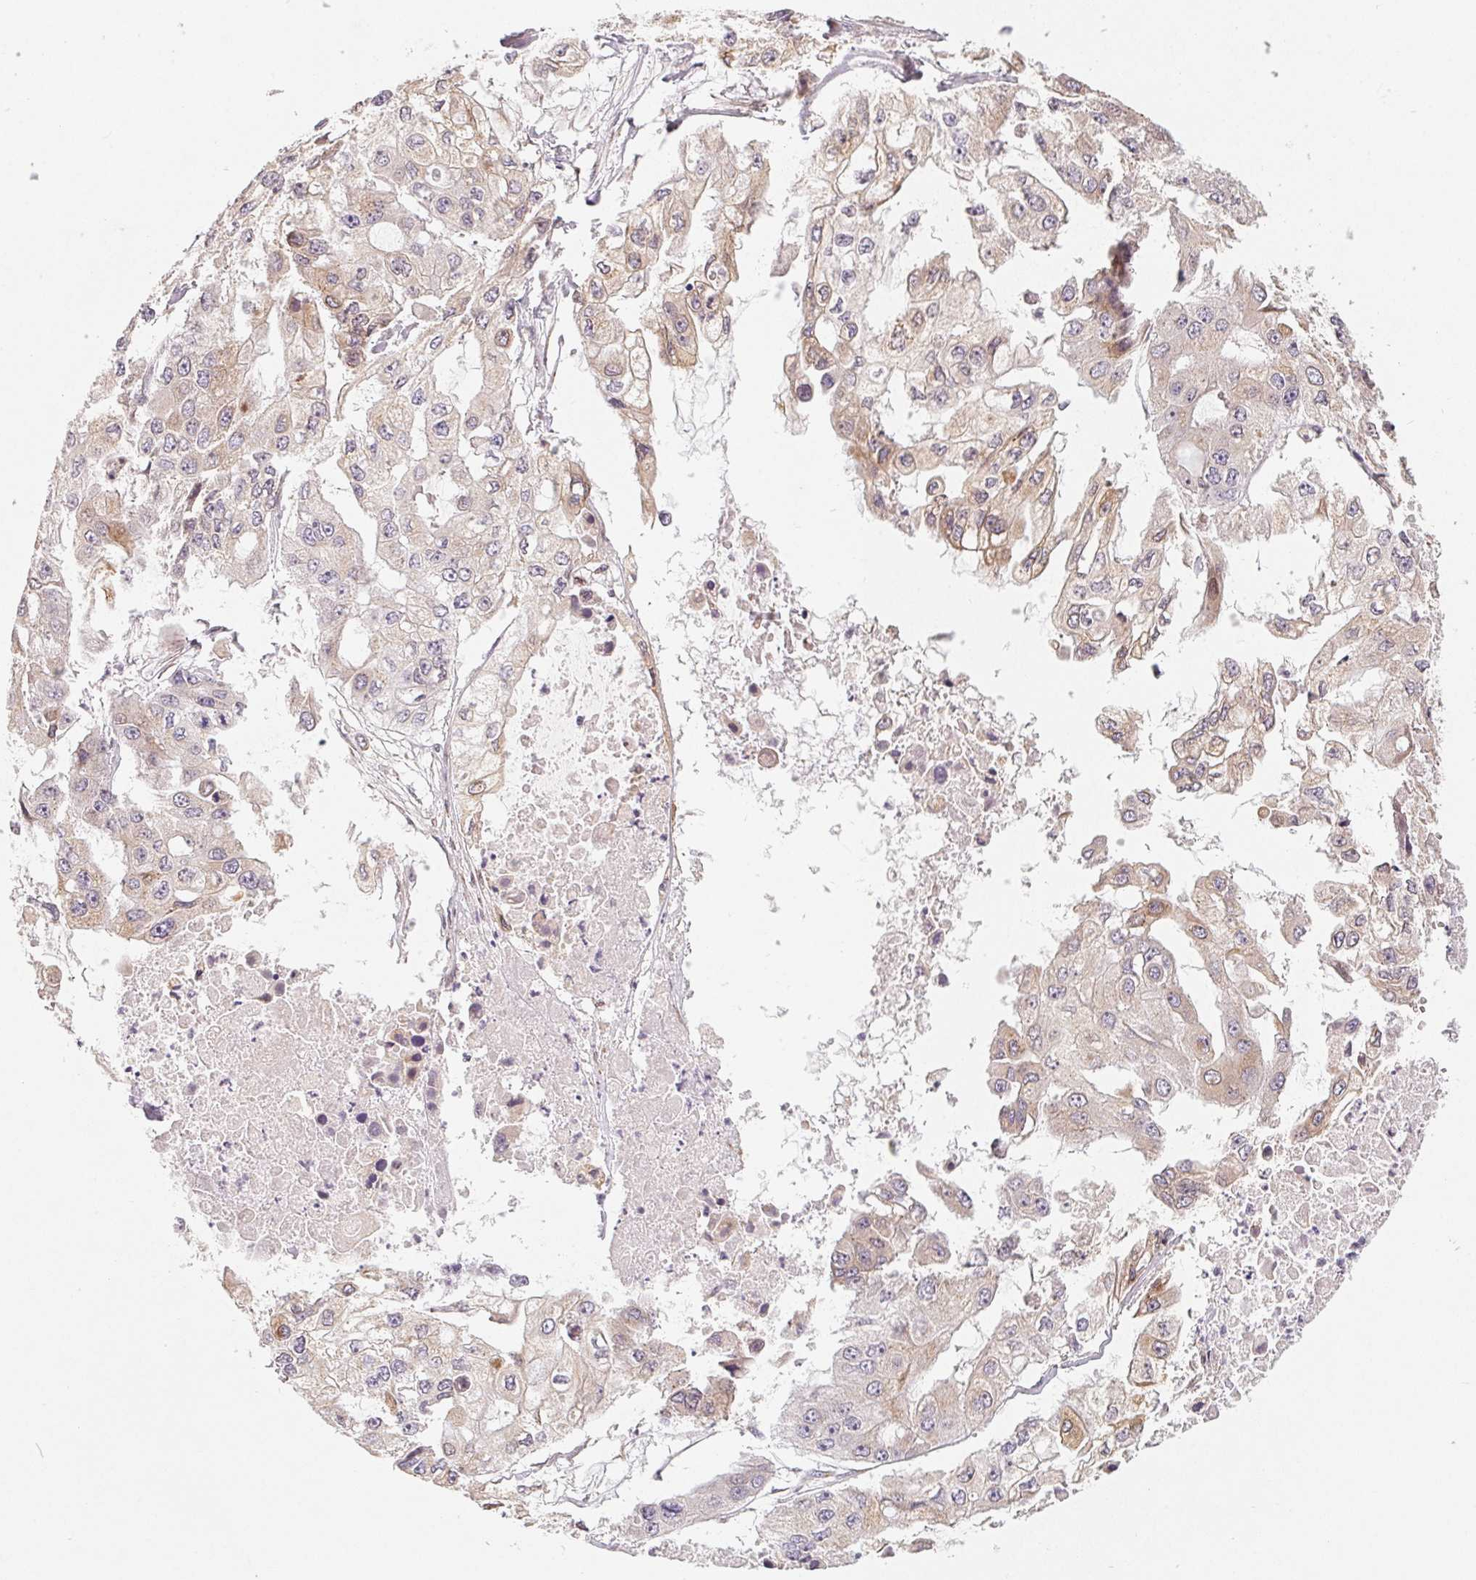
{"staining": {"intensity": "weak", "quantity": "<25%", "location": "cytoplasmic/membranous"}, "tissue": "ovarian cancer", "cell_type": "Tumor cells", "image_type": "cancer", "snomed": [{"axis": "morphology", "description": "Cystadenocarcinoma, serous, NOS"}, {"axis": "topography", "description": "Ovary"}], "caption": "Image shows no significant protein staining in tumor cells of ovarian cancer.", "gene": "TMSB15B", "patient": {"sex": "female", "age": 56}}